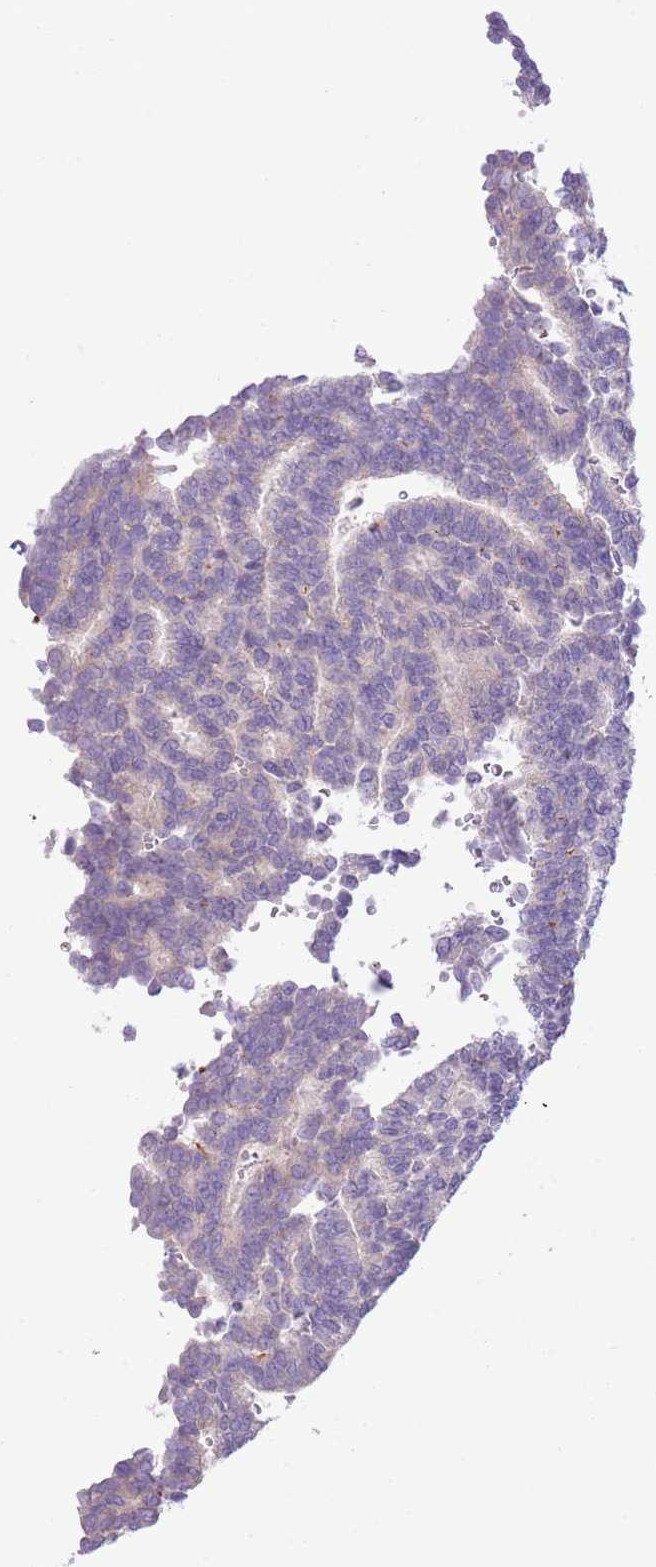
{"staining": {"intensity": "negative", "quantity": "none", "location": "none"}, "tissue": "thyroid cancer", "cell_type": "Tumor cells", "image_type": "cancer", "snomed": [{"axis": "morphology", "description": "Papillary adenocarcinoma, NOS"}, {"axis": "topography", "description": "Thyroid gland"}], "caption": "Tumor cells are negative for protein expression in human thyroid papillary adenocarcinoma. (DAB (3,3'-diaminobenzidine) IHC, high magnification).", "gene": "ZC4H2", "patient": {"sex": "female", "age": 35}}